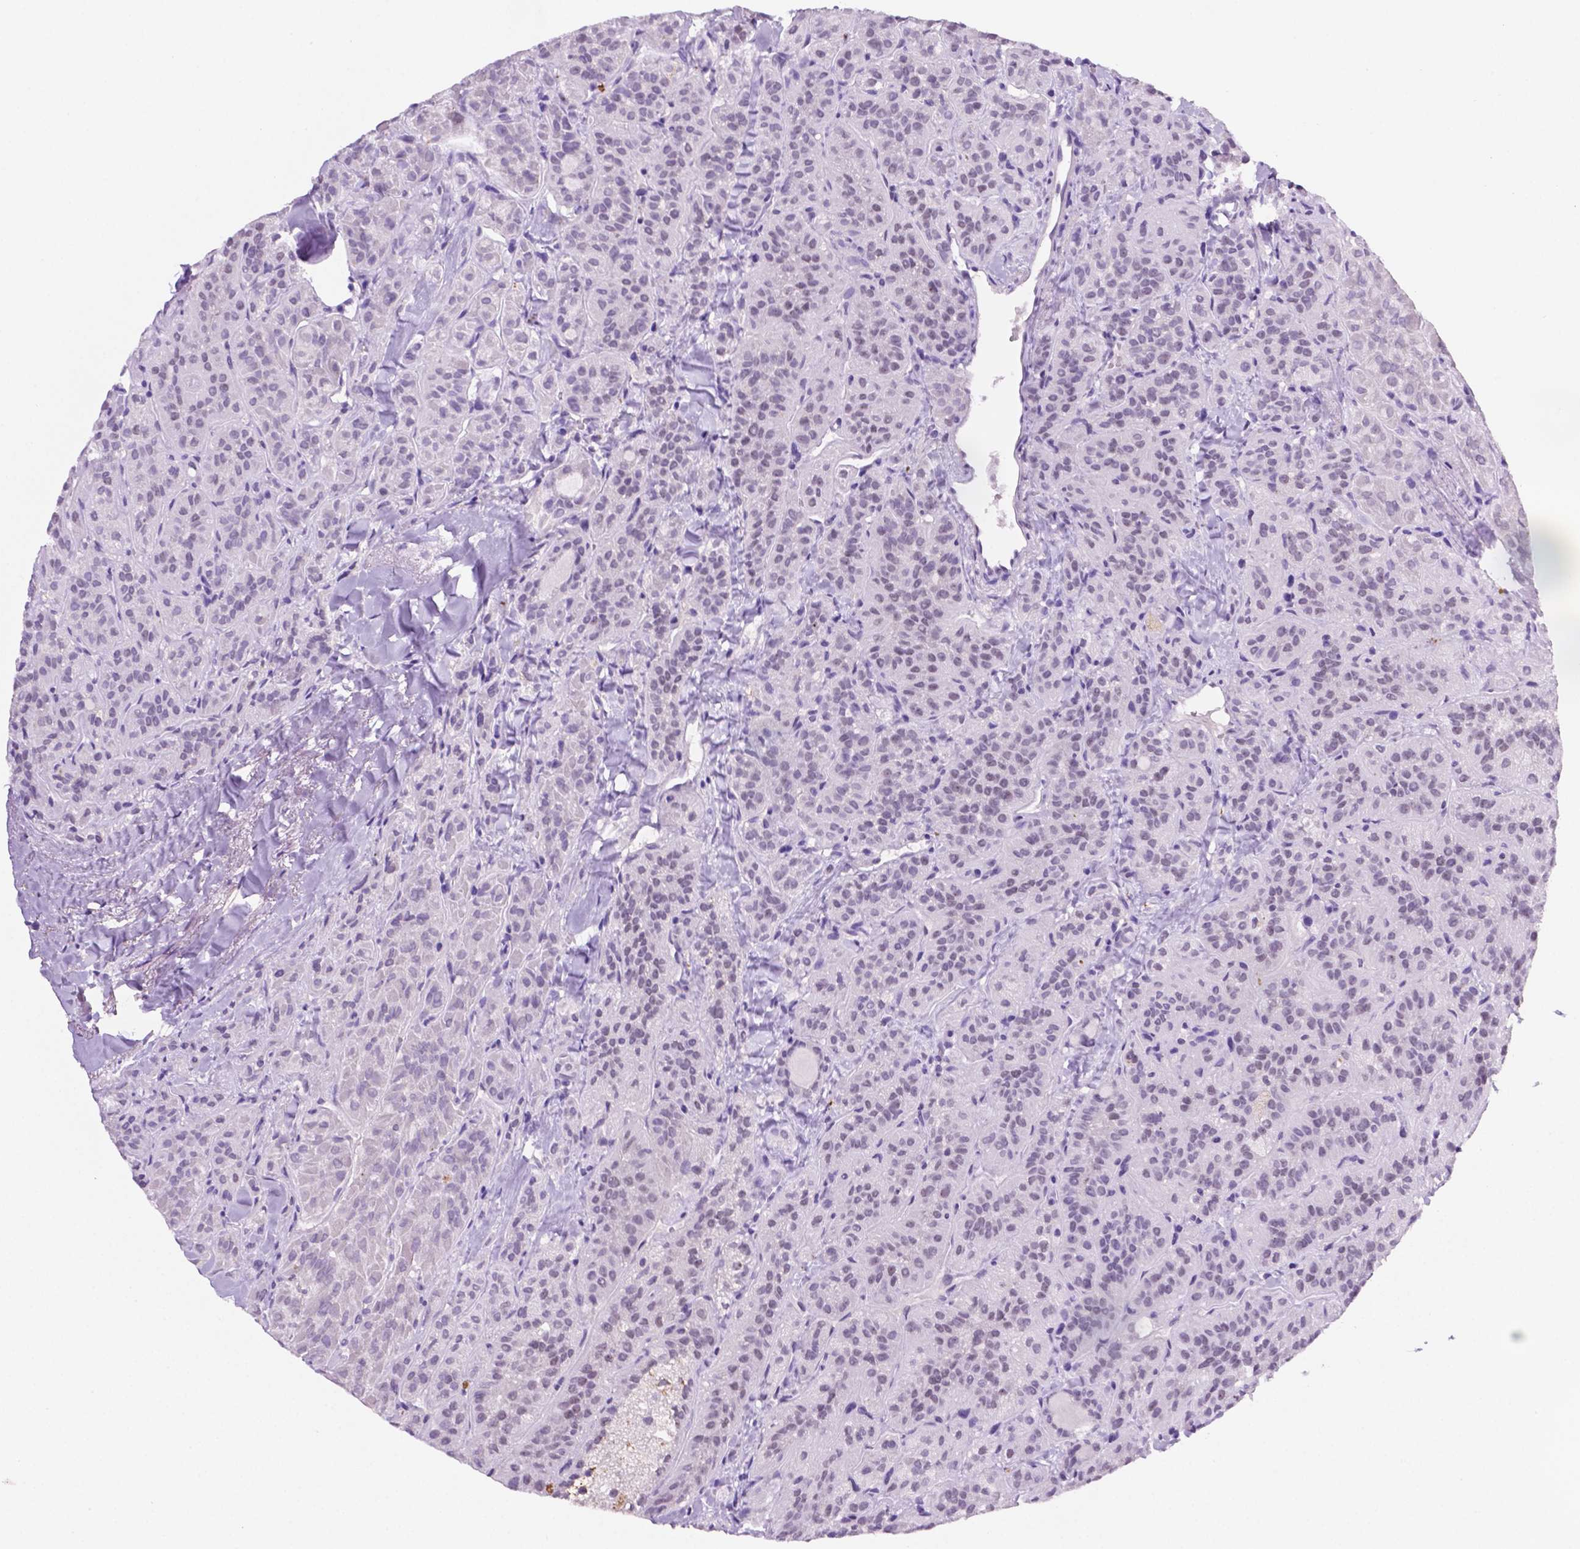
{"staining": {"intensity": "negative", "quantity": "none", "location": "none"}, "tissue": "thyroid cancer", "cell_type": "Tumor cells", "image_type": "cancer", "snomed": [{"axis": "morphology", "description": "Papillary adenocarcinoma, NOS"}, {"axis": "topography", "description": "Thyroid gland"}], "caption": "High magnification brightfield microscopy of papillary adenocarcinoma (thyroid) stained with DAB (3,3'-diaminobenzidine) (brown) and counterstained with hematoxylin (blue): tumor cells show no significant staining.", "gene": "C18orf21", "patient": {"sex": "female", "age": 45}}